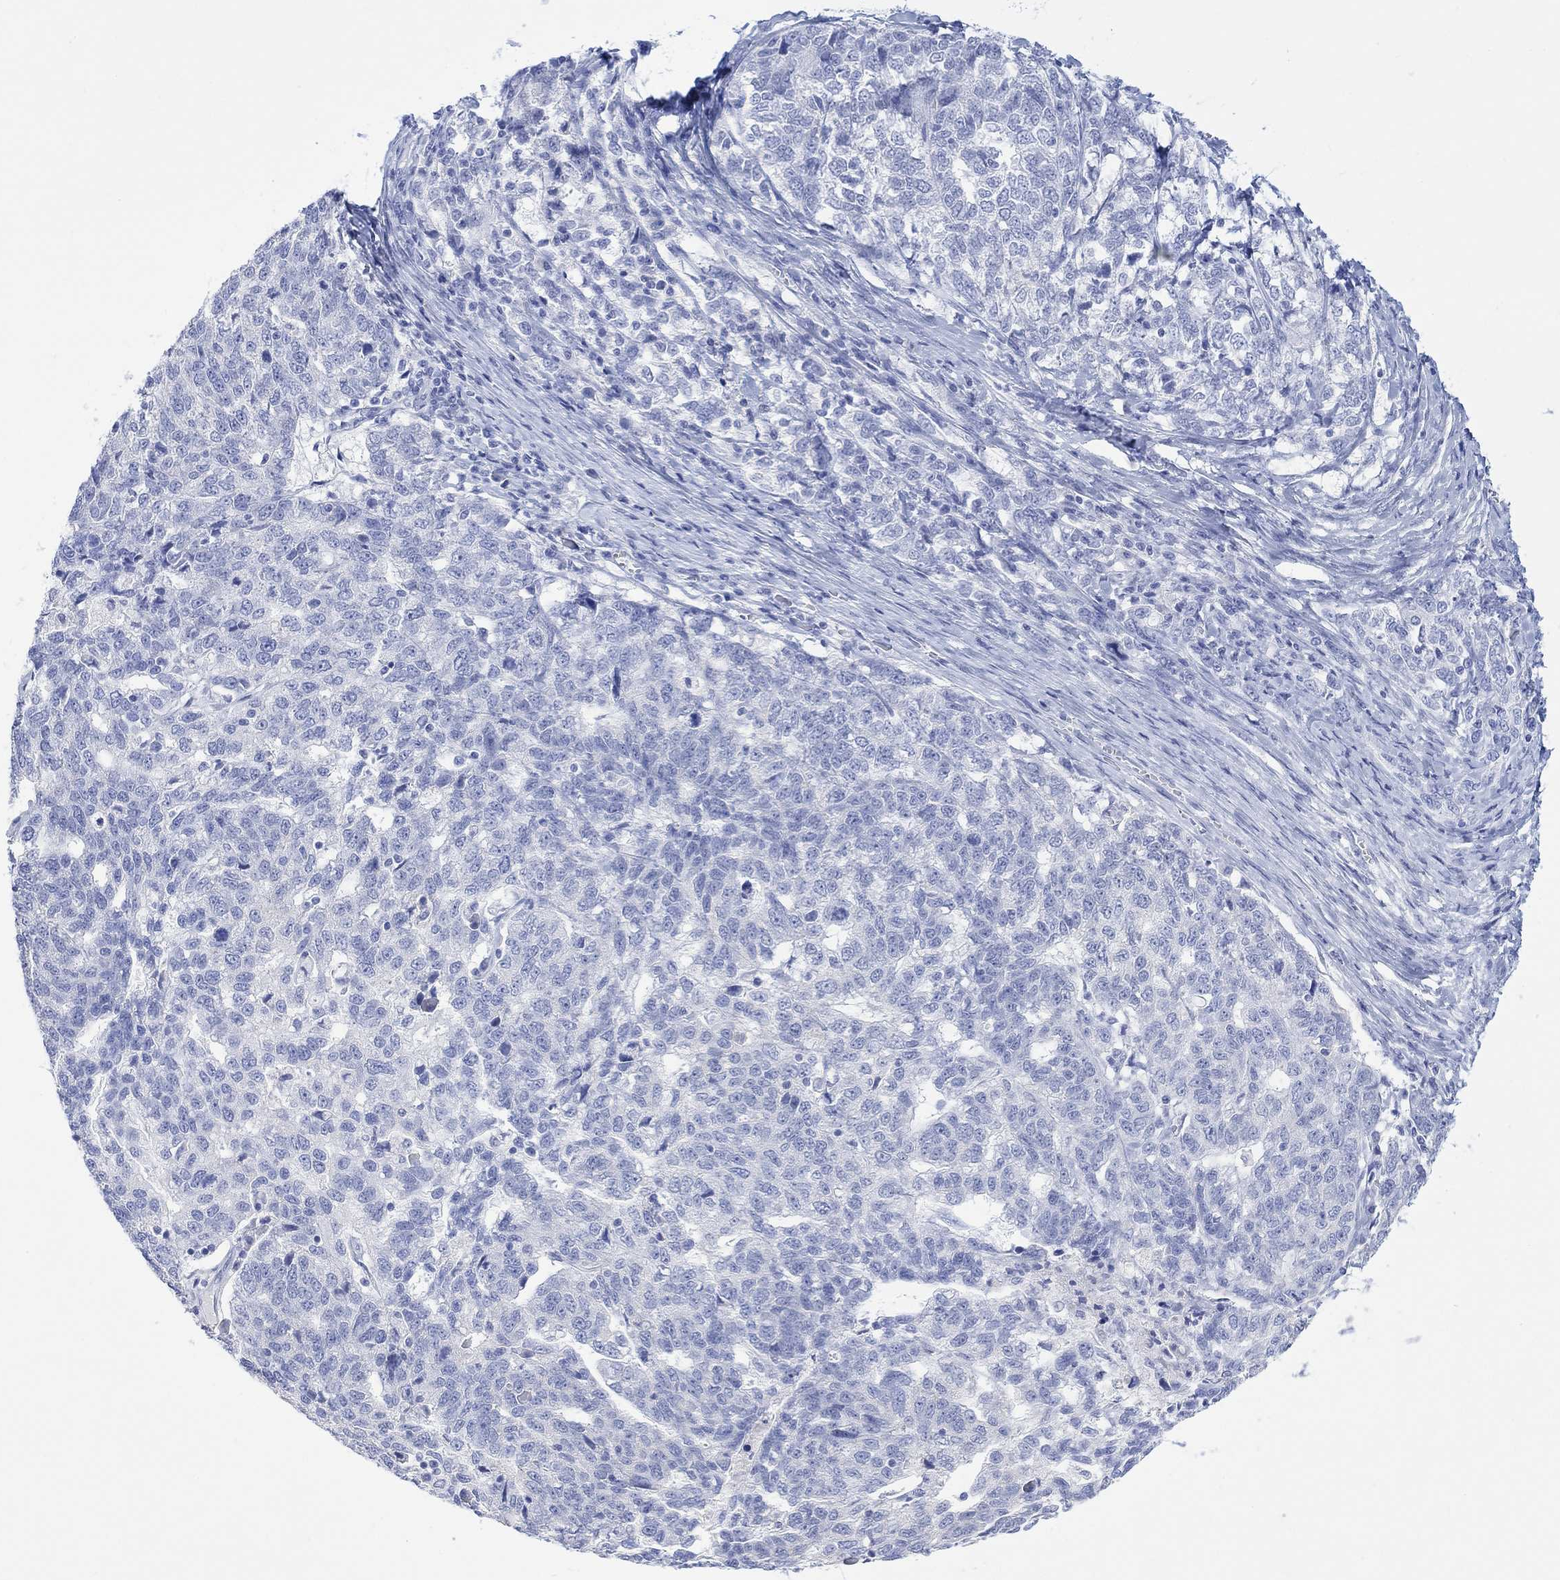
{"staining": {"intensity": "negative", "quantity": "none", "location": "none"}, "tissue": "ovarian cancer", "cell_type": "Tumor cells", "image_type": "cancer", "snomed": [{"axis": "morphology", "description": "Cystadenocarcinoma, serous, NOS"}, {"axis": "topography", "description": "Ovary"}], "caption": "Protein analysis of ovarian cancer (serous cystadenocarcinoma) demonstrates no significant staining in tumor cells.", "gene": "CALCA", "patient": {"sex": "female", "age": 71}}